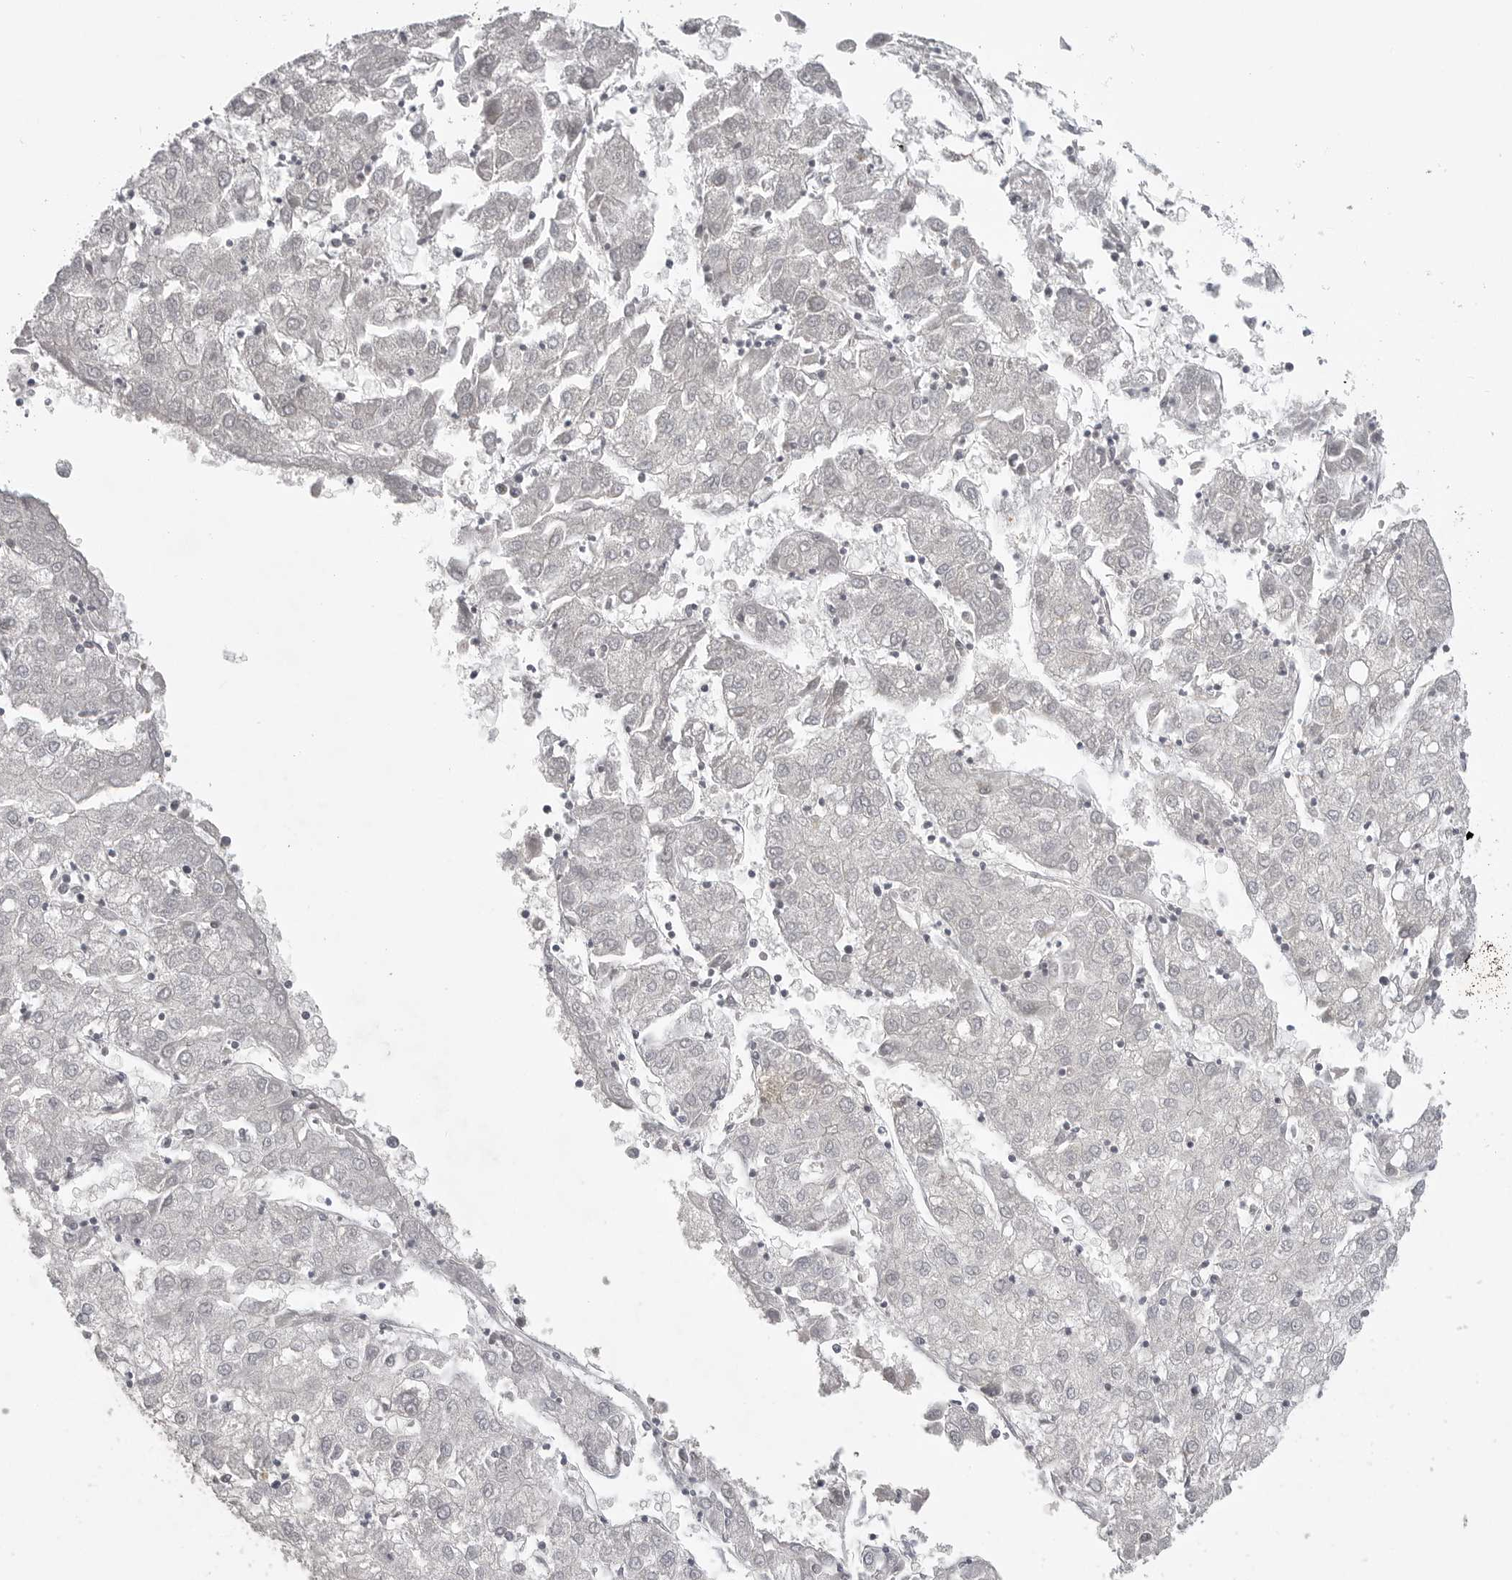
{"staining": {"intensity": "negative", "quantity": "none", "location": "none"}, "tissue": "liver cancer", "cell_type": "Tumor cells", "image_type": "cancer", "snomed": [{"axis": "morphology", "description": "Carcinoma, Hepatocellular, NOS"}, {"axis": "topography", "description": "Liver"}], "caption": "This is a image of IHC staining of liver hepatocellular carcinoma, which shows no positivity in tumor cells. The staining was performed using DAB (3,3'-diaminobenzidine) to visualize the protein expression in brown, while the nuclei were stained in blue with hematoxylin (Magnification: 20x).", "gene": "TCTN3", "patient": {"sex": "male", "age": 72}}